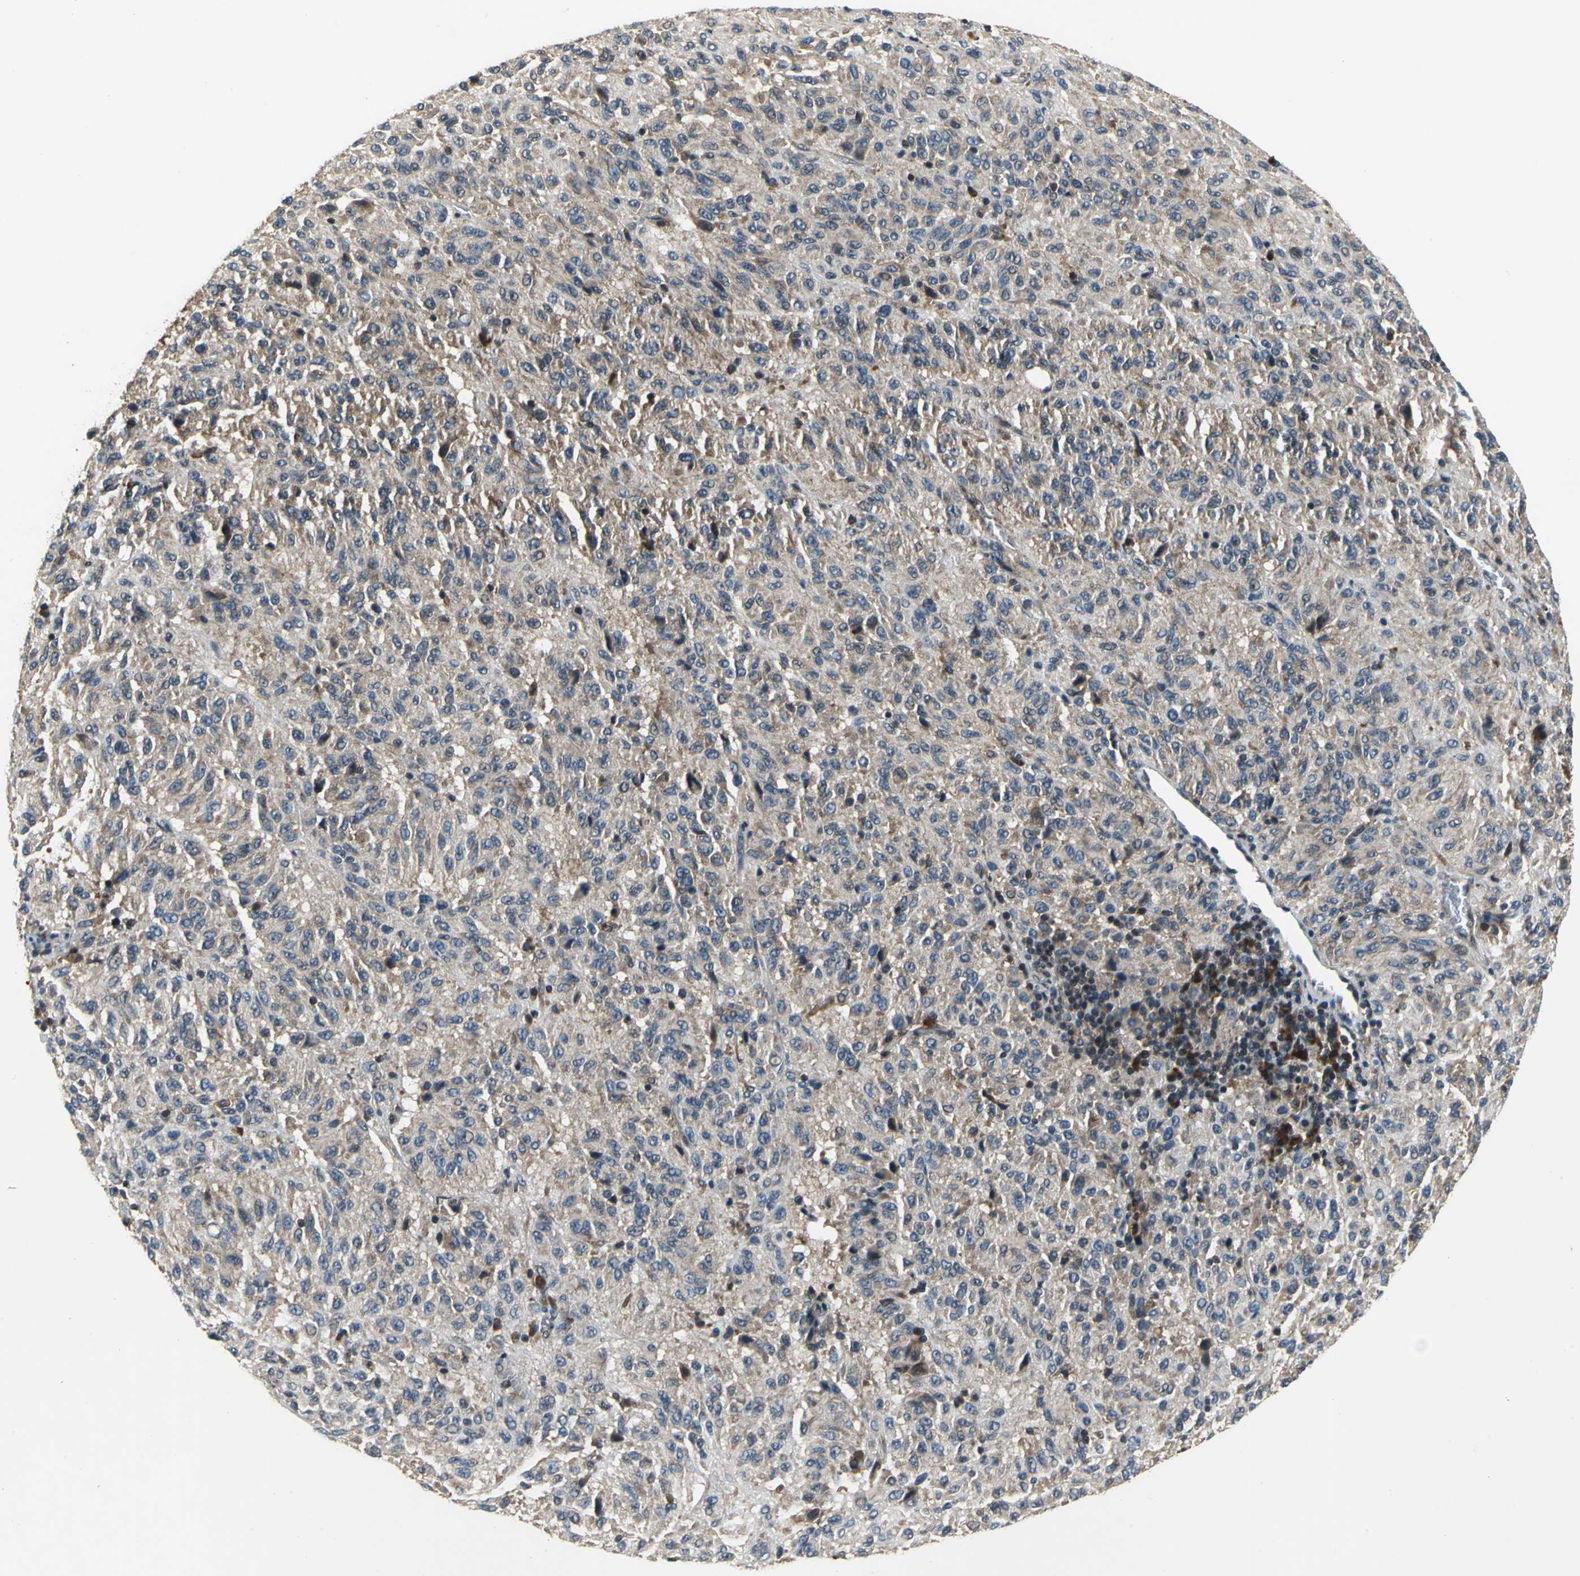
{"staining": {"intensity": "weak", "quantity": ">75%", "location": "cytoplasmic/membranous"}, "tissue": "melanoma", "cell_type": "Tumor cells", "image_type": "cancer", "snomed": [{"axis": "morphology", "description": "Malignant melanoma, Metastatic site"}, {"axis": "topography", "description": "Lung"}], "caption": "This is a histology image of immunohistochemistry staining of melanoma, which shows weak staining in the cytoplasmic/membranous of tumor cells.", "gene": "EIF2B2", "patient": {"sex": "male", "age": 64}}